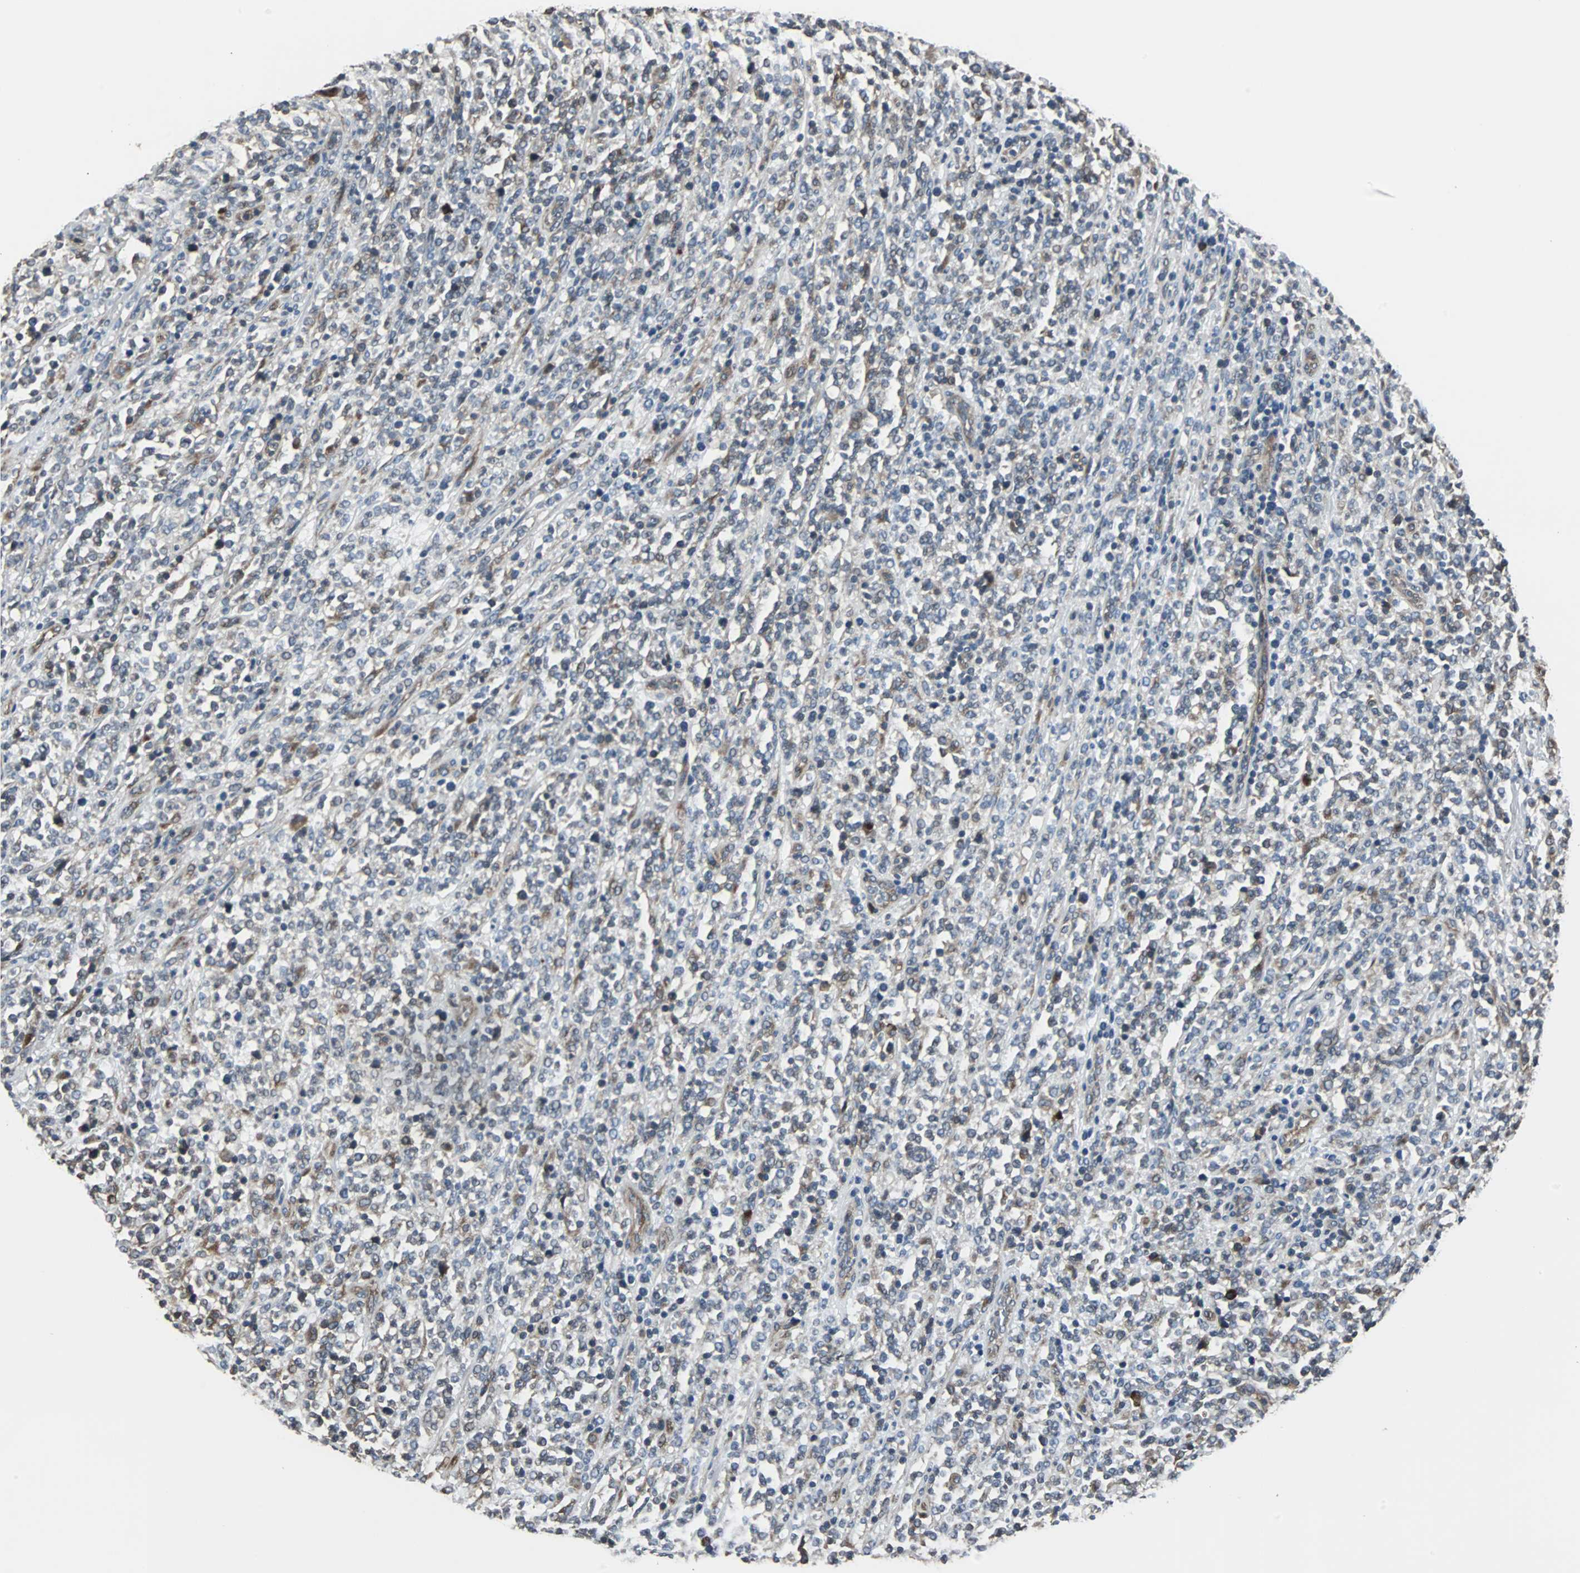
{"staining": {"intensity": "weak", "quantity": "<25%", "location": "cytoplasmic/membranous"}, "tissue": "lymphoma", "cell_type": "Tumor cells", "image_type": "cancer", "snomed": [{"axis": "morphology", "description": "Malignant lymphoma, non-Hodgkin's type, High grade"}, {"axis": "topography", "description": "Soft tissue"}], "caption": "IHC of human lymphoma exhibits no expression in tumor cells.", "gene": "CHP1", "patient": {"sex": "male", "age": 18}}